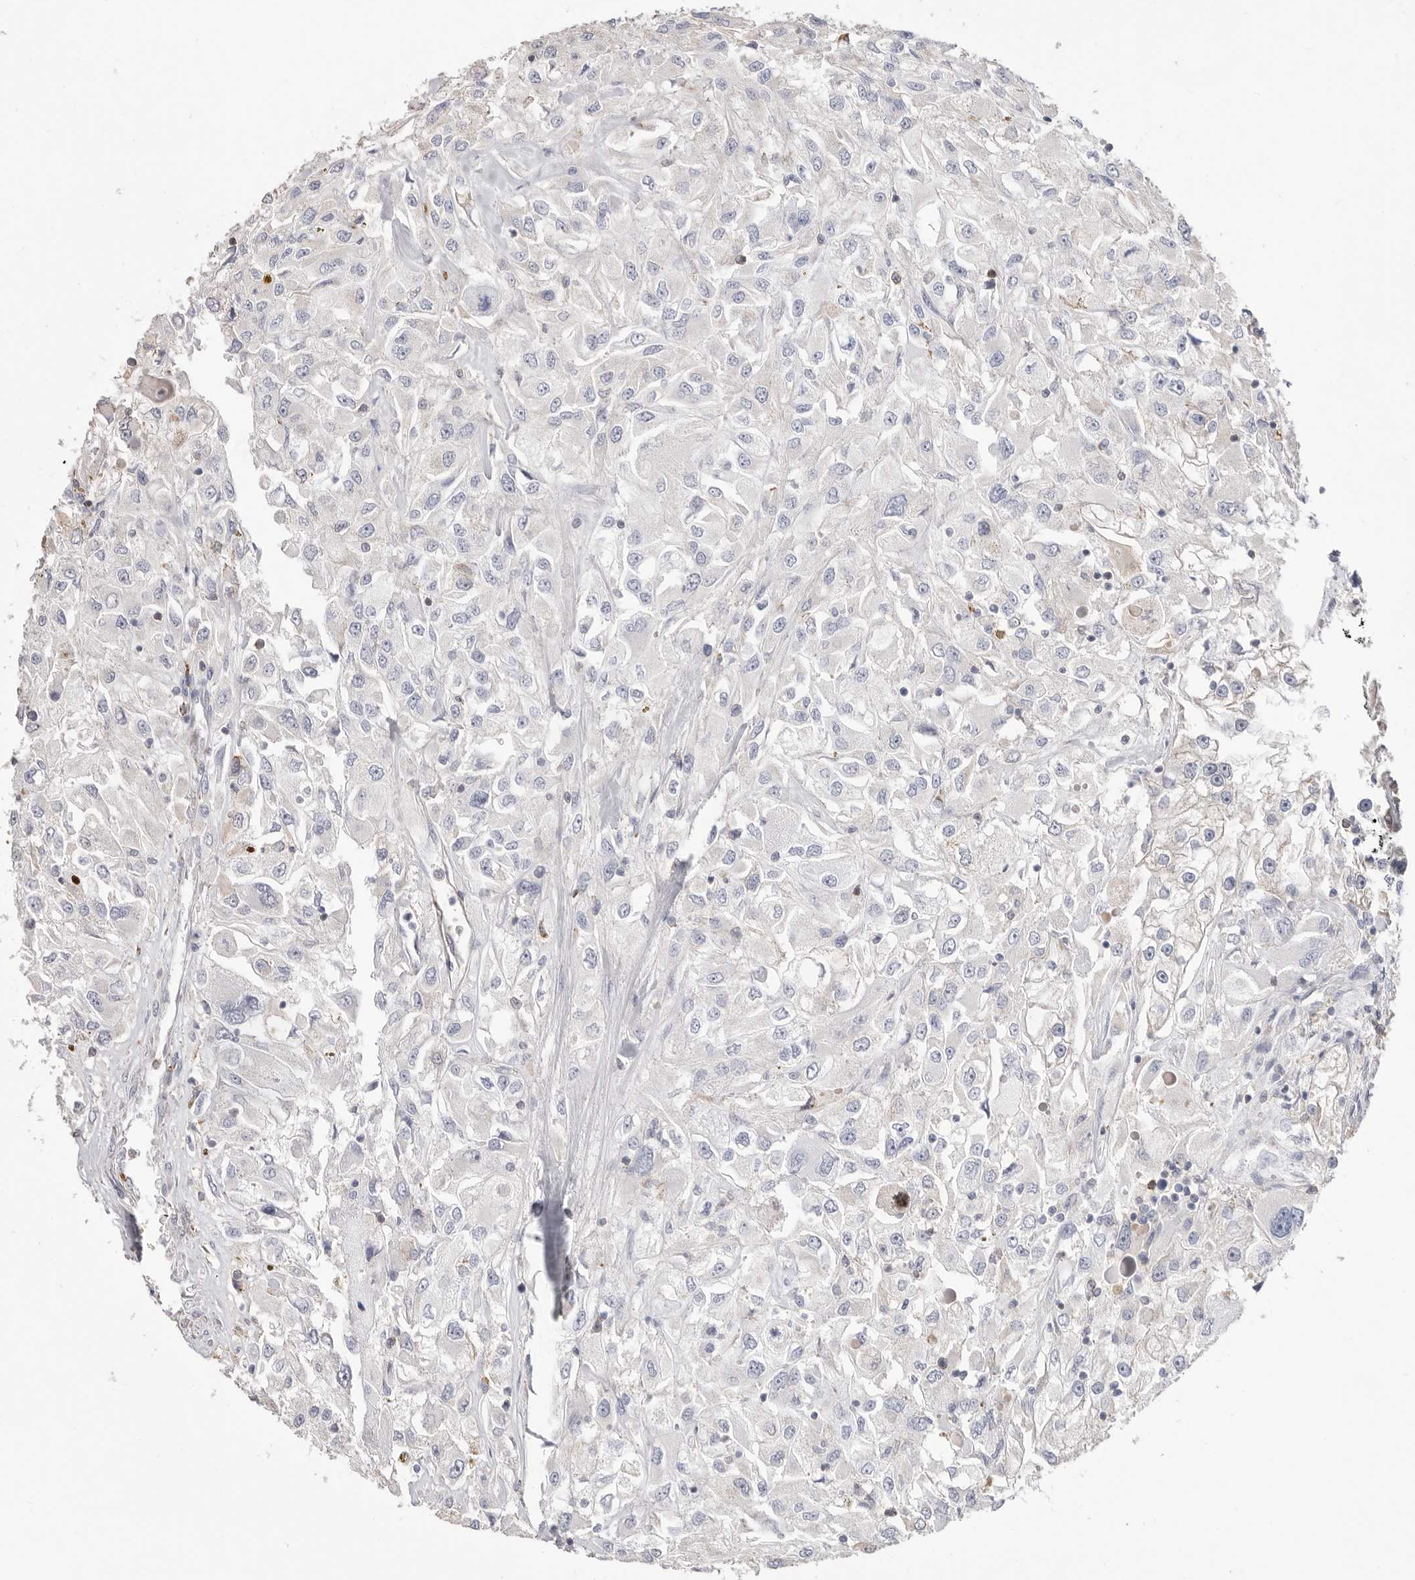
{"staining": {"intensity": "negative", "quantity": "none", "location": "none"}, "tissue": "renal cancer", "cell_type": "Tumor cells", "image_type": "cancer", "snomed": [{"axis": "morphology", "description": "Adenocarcinoma, NOS"}, {"axis": "topography", "description": "Kidney"}], "caption": "Immunohistochemistry histopathology image of neoplastic tissue: renal cancer stained with DAB (3,3'-diaminobenzidine) reveals no significant protein staining in tumor cells. The staining is performed using DAB brown chromogen with nuclei counter-stained in using hematoxylin.", "gene": "SERBP1", "patient": {"sex": "female", "age": 52}}